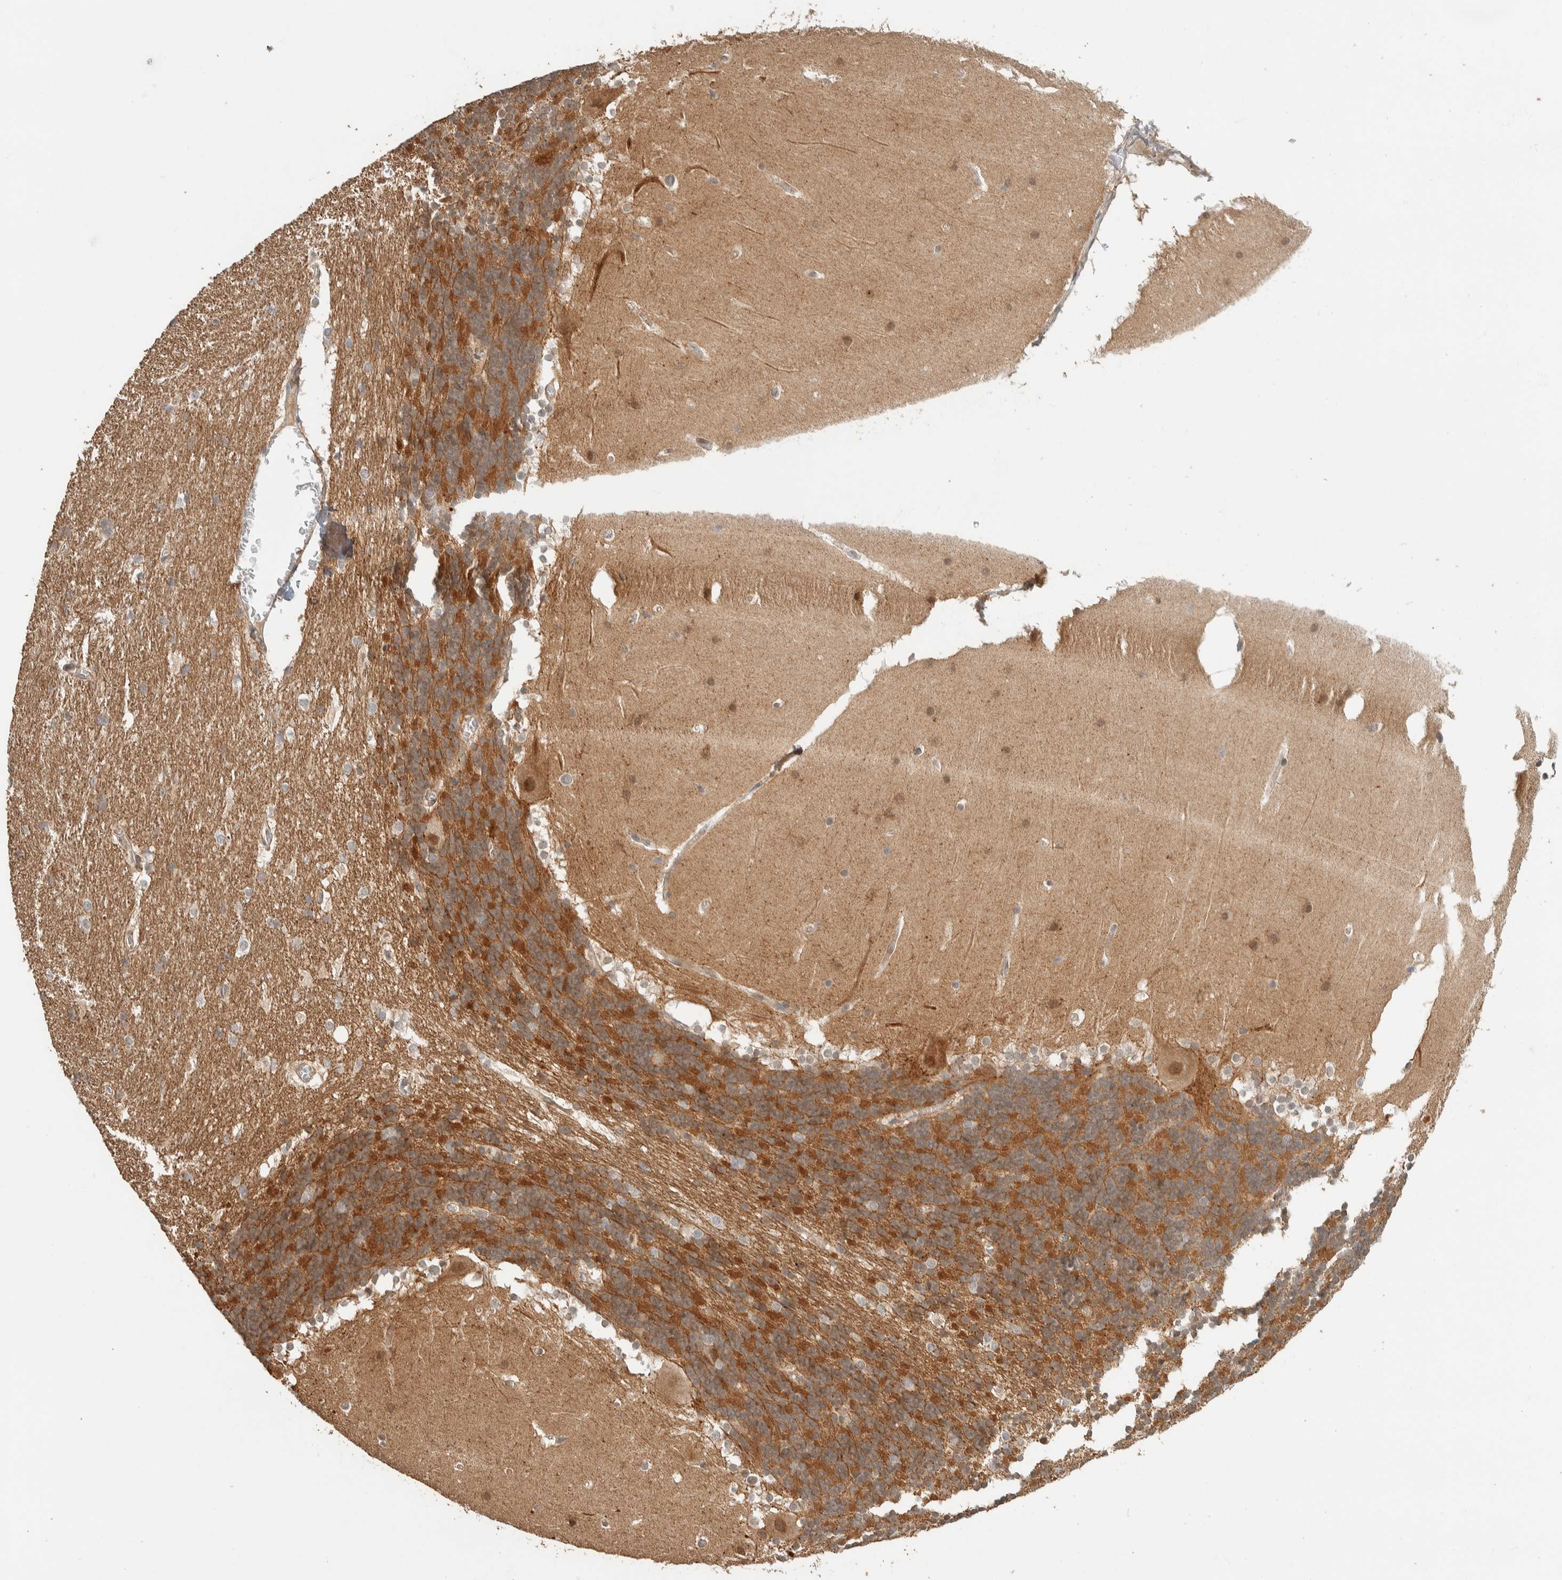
{"staining": {"intensity": "moderate", "quantity": ">75%", "location": "cytoplasmic/membranous"}, "tissue": "cerebellum", "cell_type": "Cells in granular layer", "image_type": "normal", "snomed": [{"axis": "morphology", "description": "Normal tissue, NOS"}, {"axis": "topography", "description": "Cerebellum"}], "caption": "This image reveals immunohistochemistry staining of normal human cerebellum, with medium moderate cytoplasmic/membranous staining in about >75% of cells in granular layer.", "gene": "ZBTB2", "patient": {"sex": "female", "age": 19}}